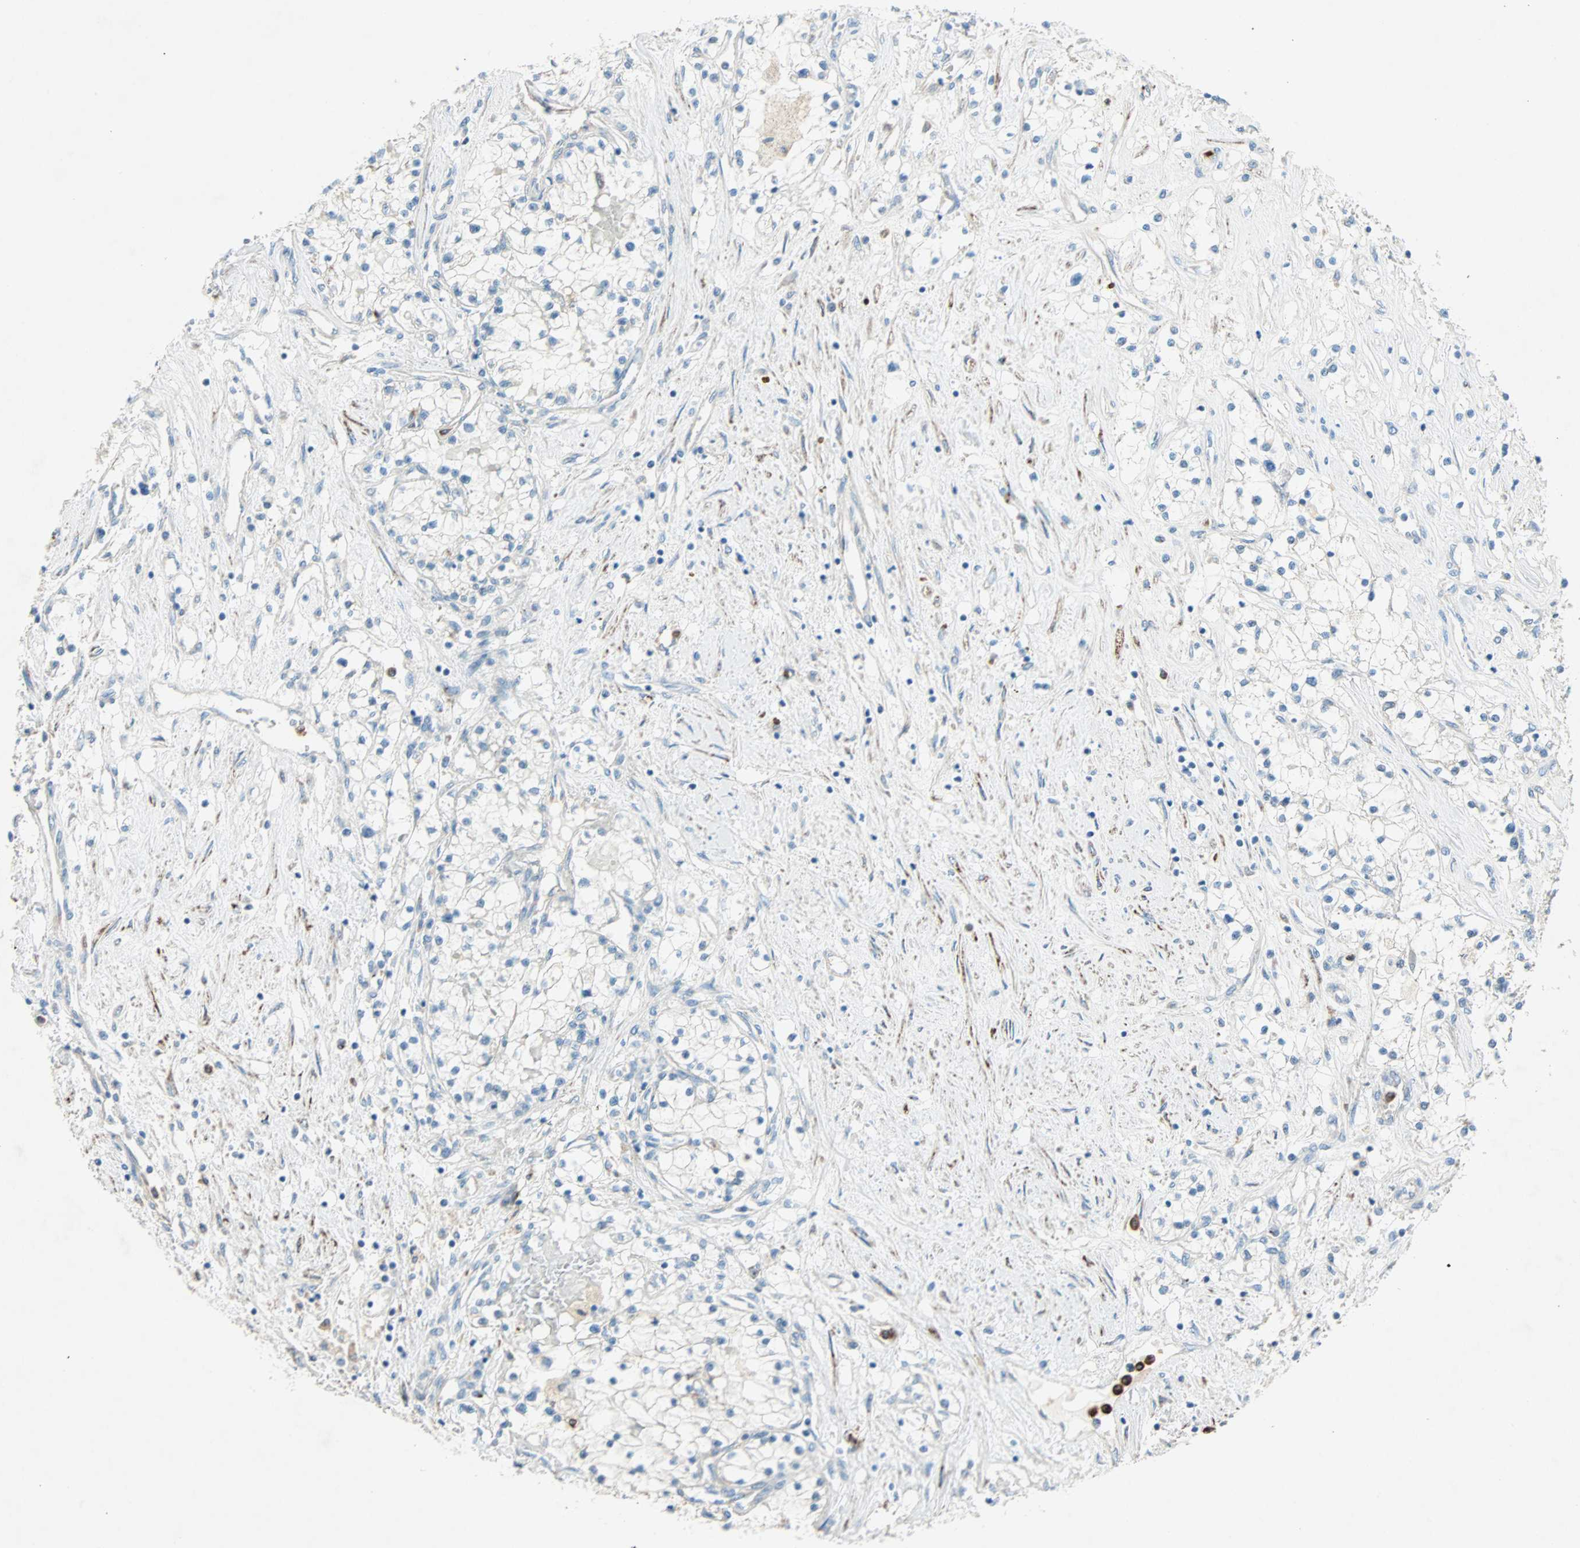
{"staining": {"intensity": "weak", "quantity": "25%-75%", "location": "cytoplasmic/membranous"}, "tissue": "renal cancer", "cell_type": "Tumor cells", "image_type": "cancer", "snomed": [{"axis": "morphology", "description": "Adenocarcinoma, NOS"}, {"axis": "topography", "description": "Kidney"}], "caption": "IHC histopathology image of neoplastic tissue: human renal cancer (adenocarcinoma) stained using IHC demonstrates low levels of weak protein expression localized specifically in the cytoplasmic/membranous of tumor cells, appearing as a cytoplasmic/membranous brown color.", "gene": "LY6G6F", "patient": {"sex": "male", "age": 68}}